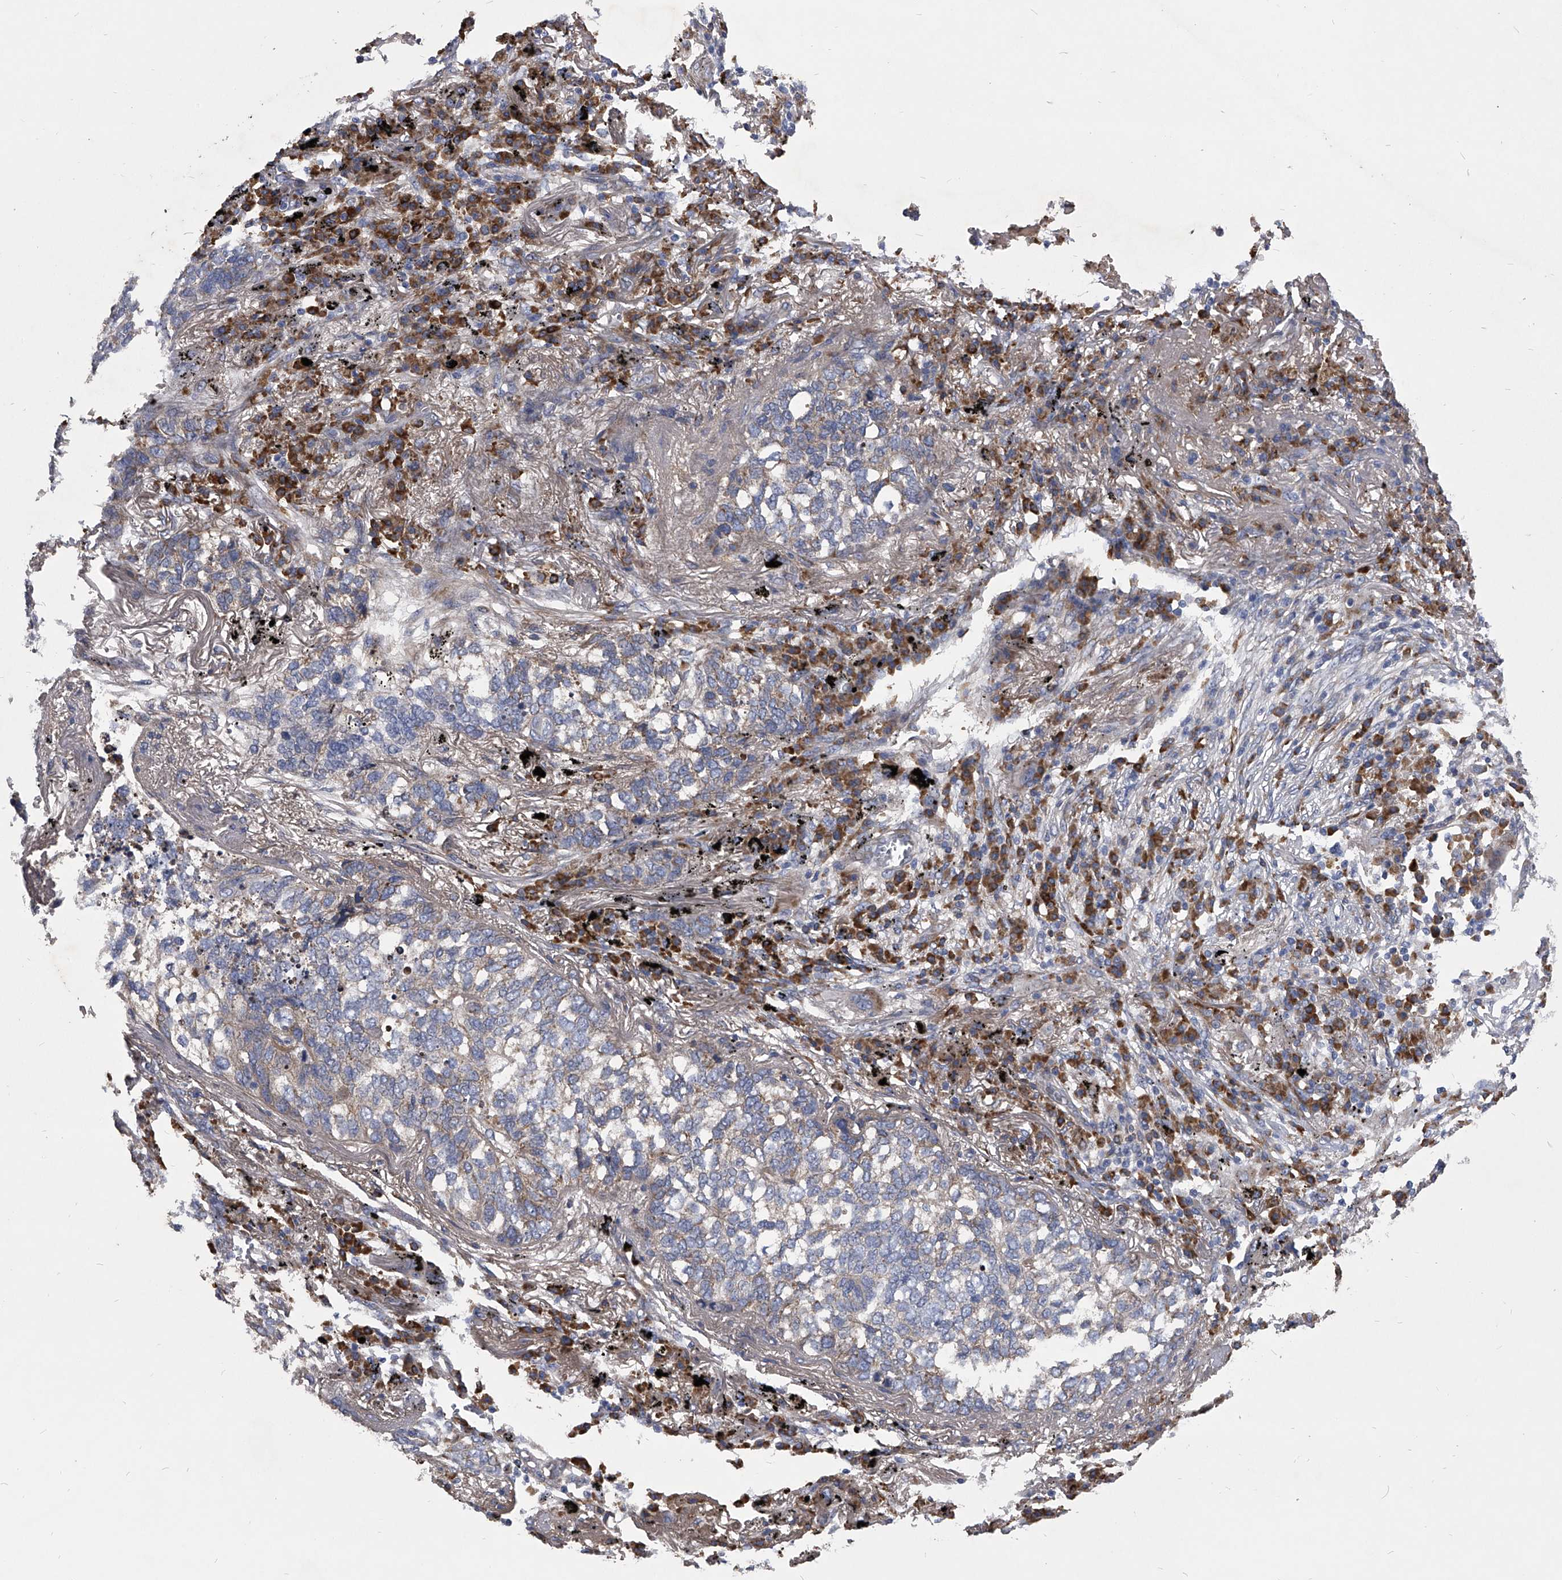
{"staining": {"intensity": "negative", "quantity": "none", "location": "none"}, "tissue": "lung cancer", "cell_type": "Tumor cells", "image_type": "cancer", "snomed": [{"axis": "morphology", "description": "Squamous cell carcinoma, NOS"}, {"axis": "topography", "description": "Lung"}], "caption": "An image of human squamous cell carcinoma (lung) is negative for staining in tumor cells.", "gene": "CCR4", "patient": {"sex": "female", "age": 63}}